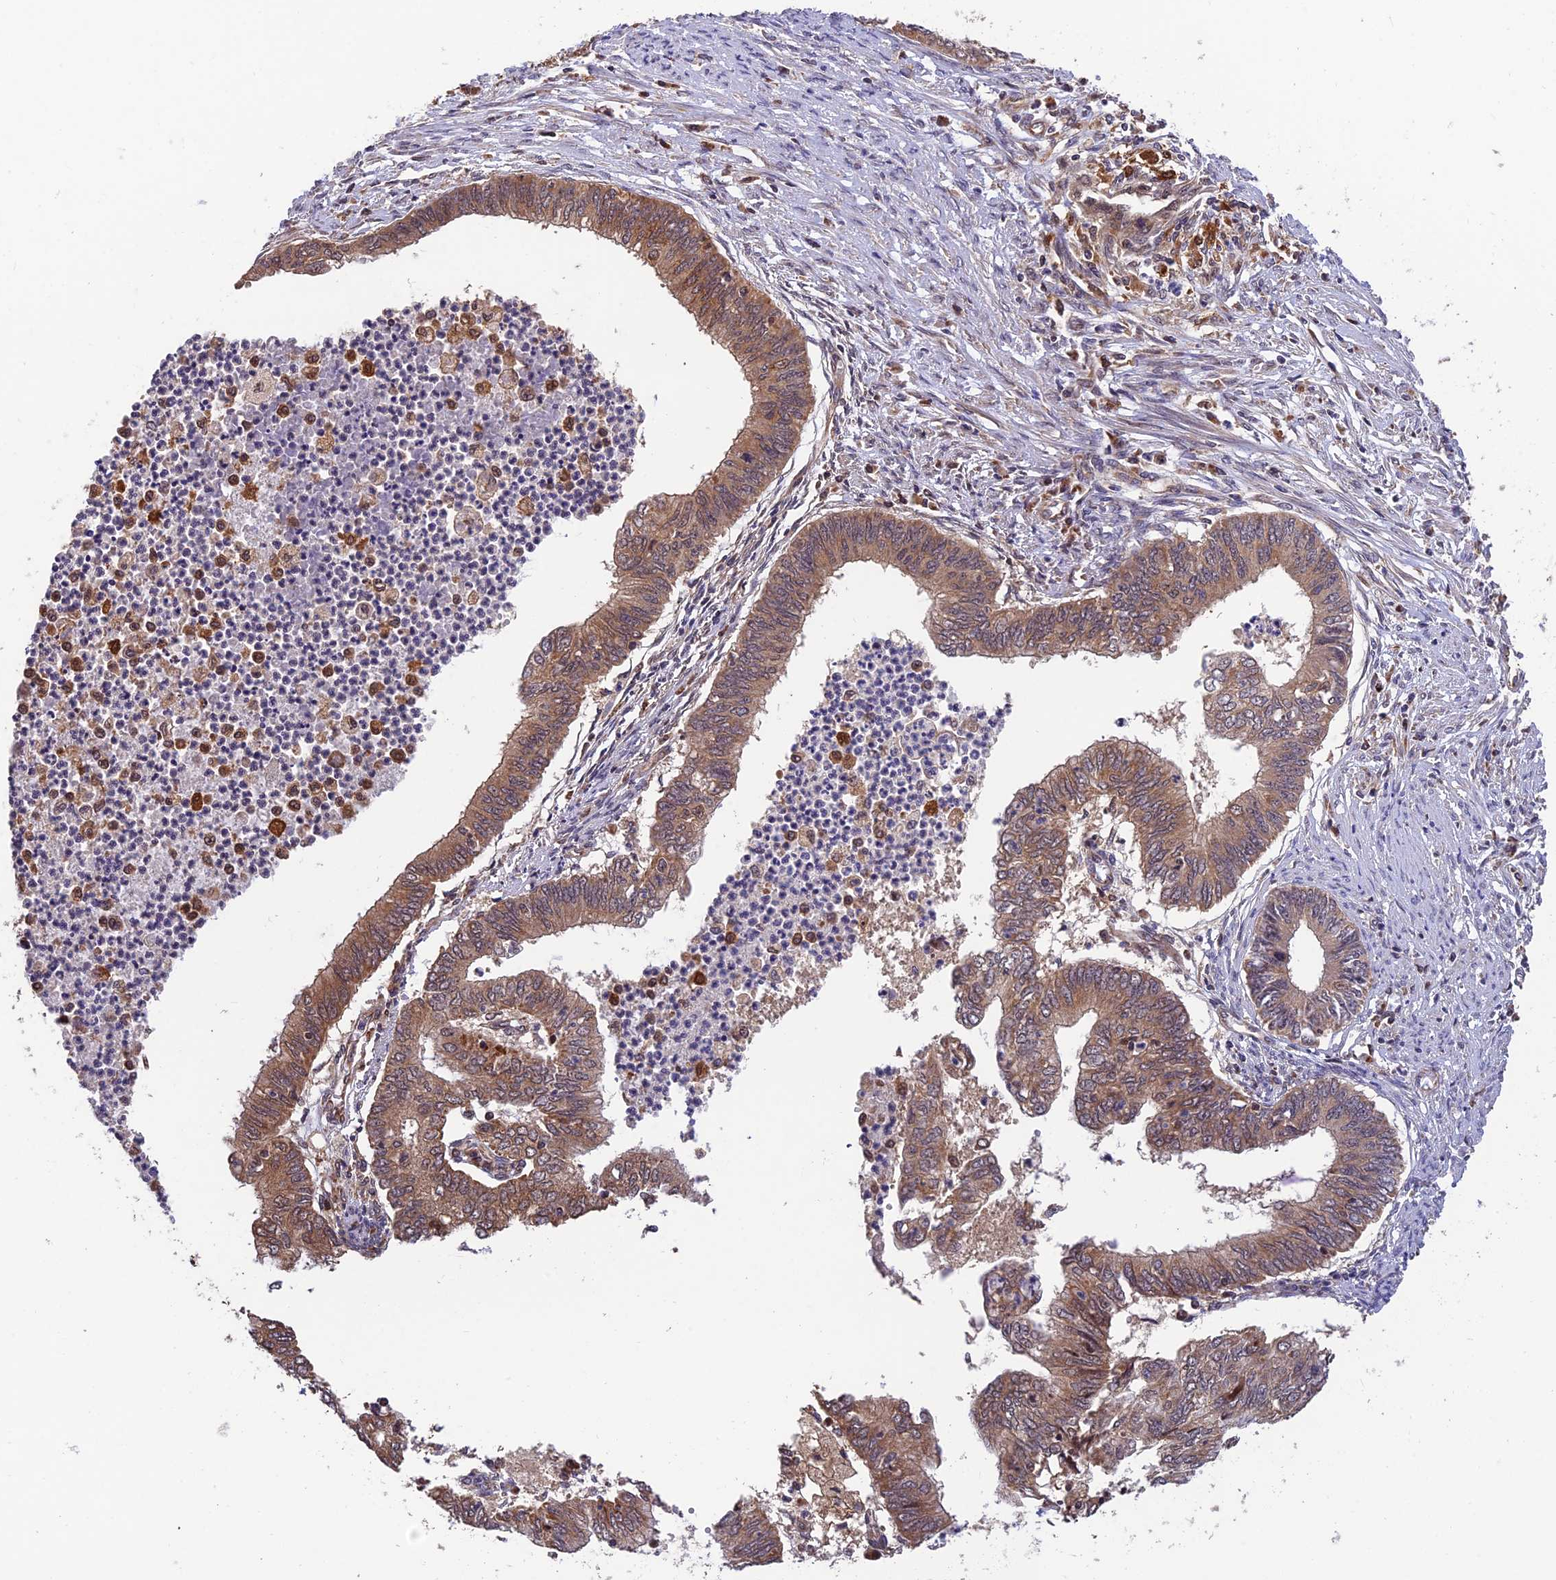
{"staining": {"intensity": "moderate", "quantity": ">75%", "location": "cytoplasmic/membranous"}, "tissue": "endometrial cancer", "cell_type": "Tumor cells", "image_type": "cancer", "snomed": [{"axis": "morphology", "description": "Adenocarcinoma, NOS"}, {"axis": "topography", "description": "Endometrium"}], "caption": "Approximately >75% of tumor cells in endometrial cancer reveal moderate cytoplasmic/membranous protein staining as visualized by brown immunohistochemical staining.", "gene": "MNS1", "patient": {"sex": "female", "age": 68}}